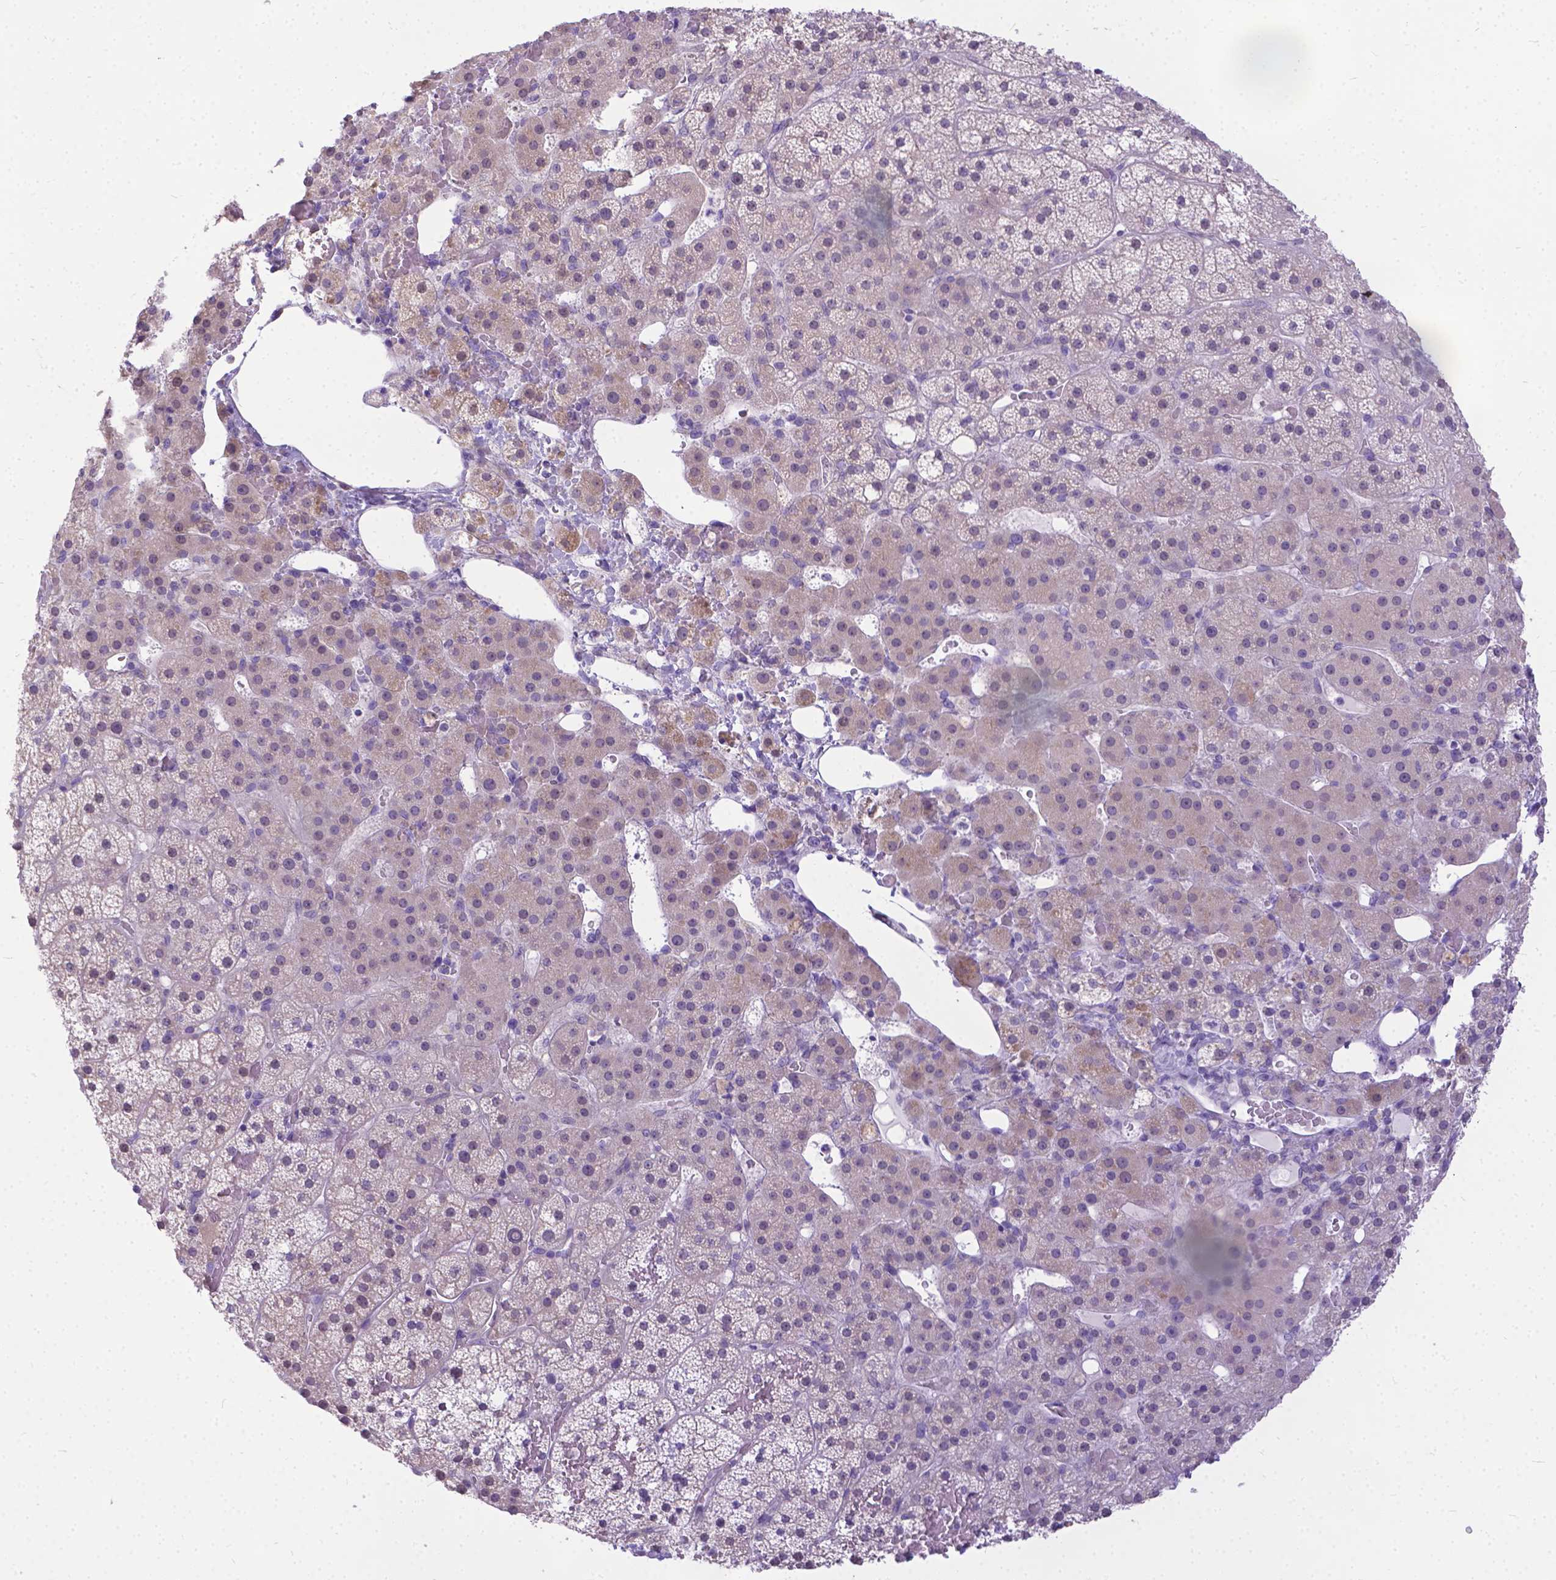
{"staining": {"intensity": "negative", "quantity": "none", "location": "none"}, "tissue": "adrenal gland", "cell_type": "Glandular cells", "image_type": "normal", "snomed": [{"axis": "morphology", "description": "Normal tissue, NOS"}, {"axis": "topography", "description": "Adrenal gland"}], "caption": "A high-resolution histopathology image shows IHC staining of unremarkable adrenal gland, which reveals no significant positivity in glandular cells. (Immunohistochemistry (ihc), brightfield microscopy, high magnification).", "gene": "TTLL6", "patient": {"sex": "male", "age": 53}}